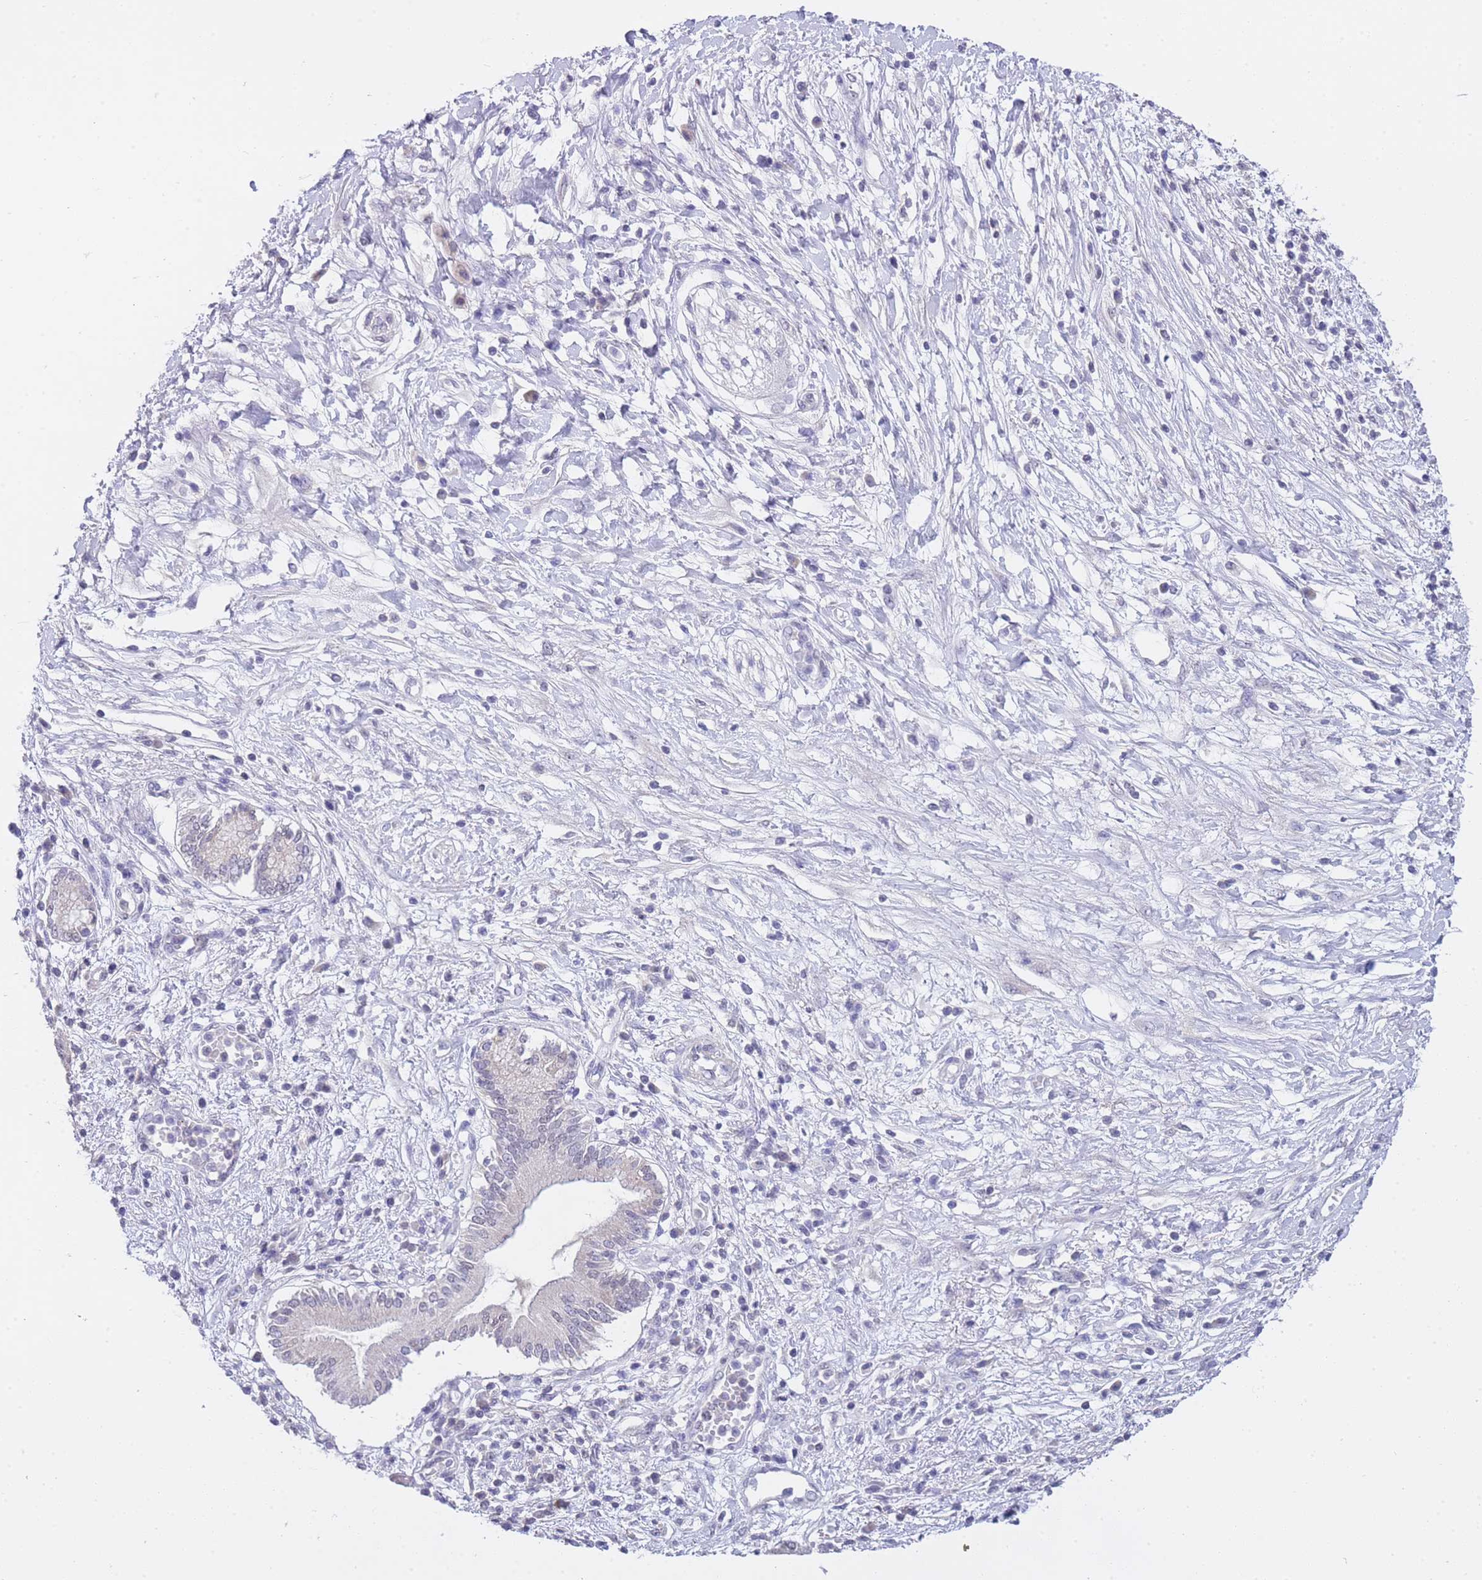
{"staining": {"intensity": "negative", "quantity": "none", "location": "none"}, "tissue": "pancreatic cancer", "cell_type": "Tumor cells", "image_type": "cancer", "snomed": [{"axis": "morphology", "description": "Adenocarcinoma, NOS"}, {"axis": "topography", "description": "Pancreas"}], "caption": "This photomicrograph is of adenocarcinoma (pancreatic) stained with IHC to label a protein in brown with the nuclei are counter-stained blue. There is no staining in tumor cells.", "gene": "FRAT2", "patient": {"sex": "male", "age": 68}}